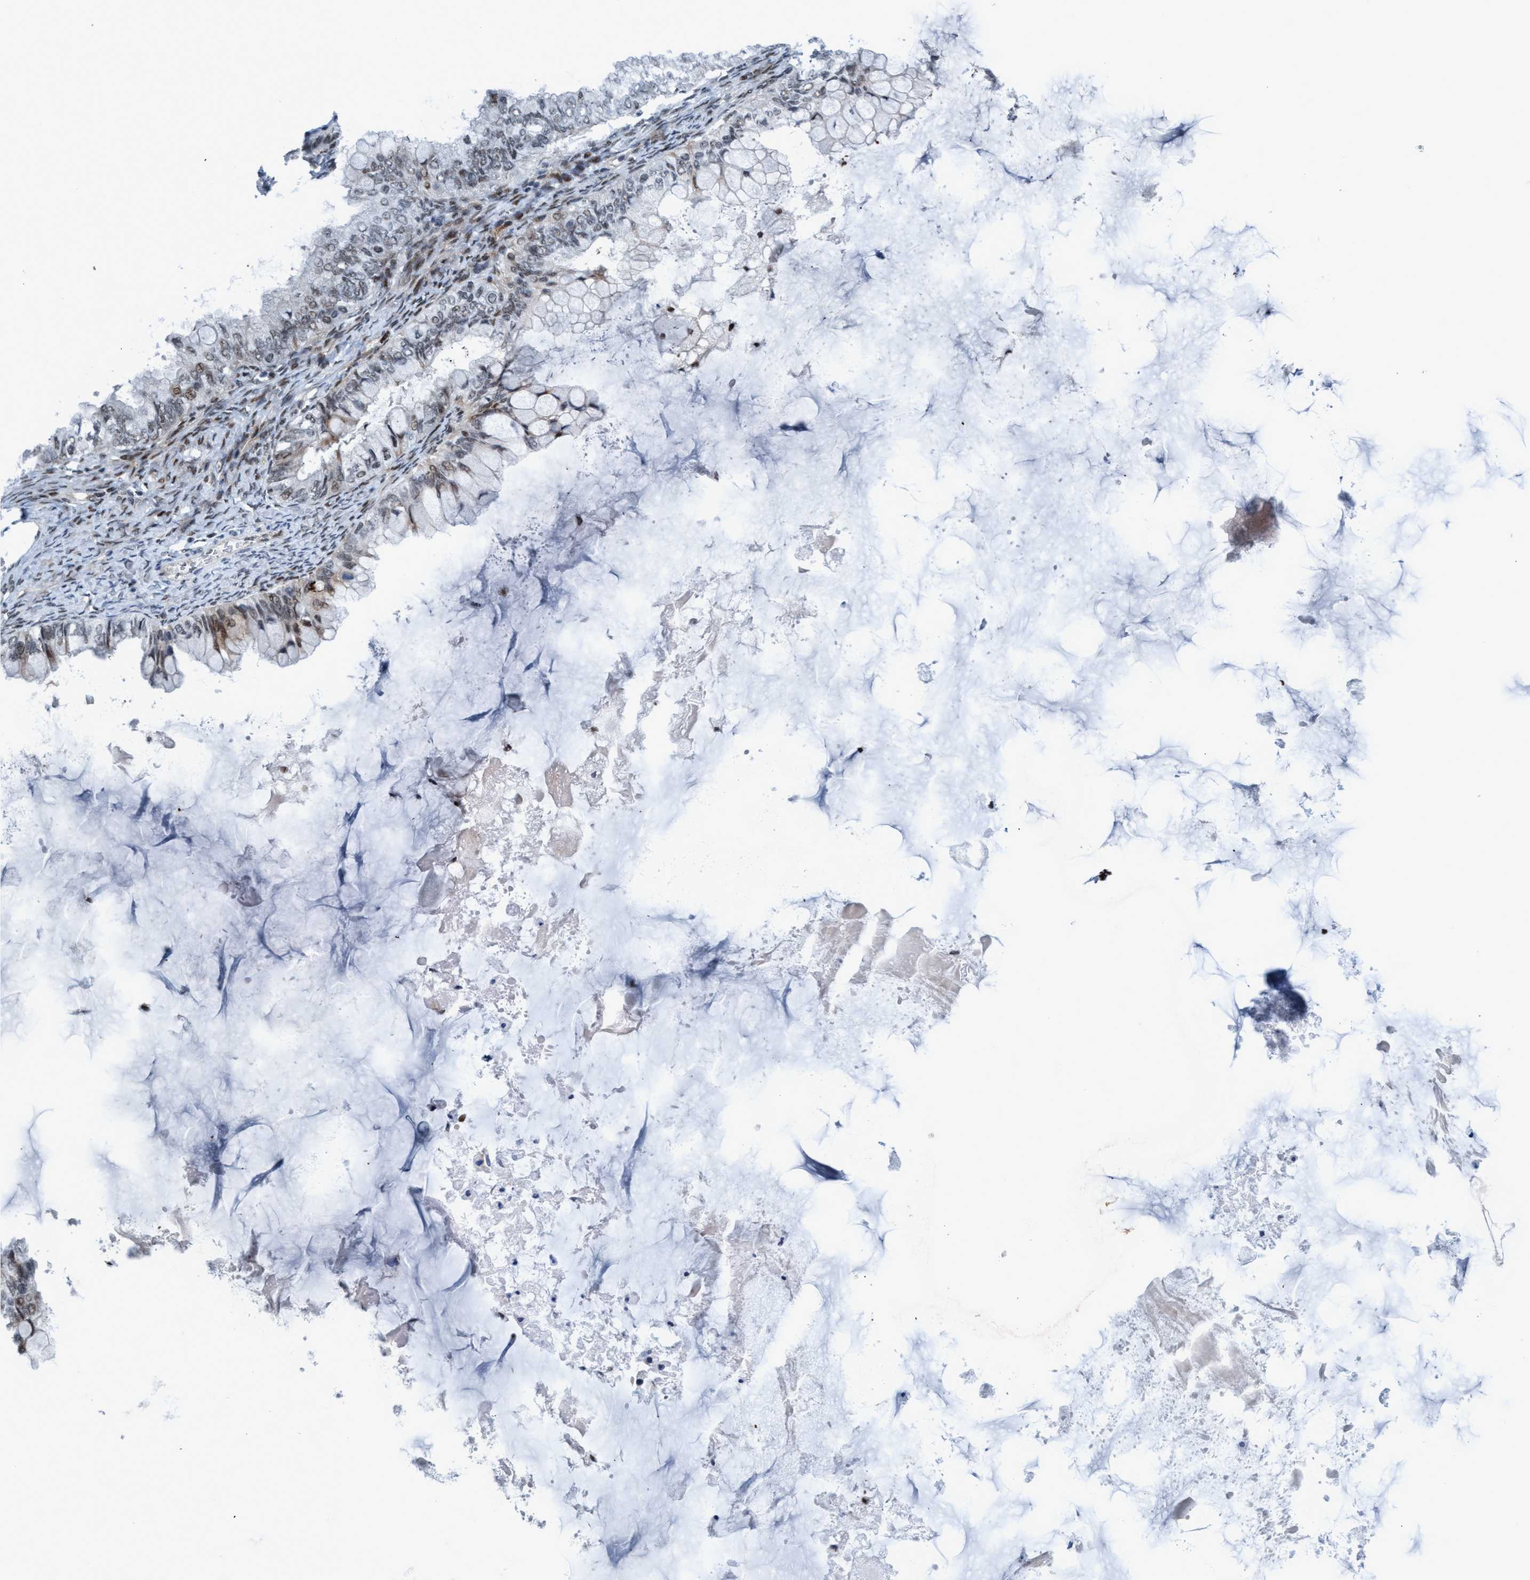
{"staining": {"intensity": "weak", "quantity": "<25%", "location": "cytoplasmic/membranous,nuclear"}, "tissue": "ovarian cancer", "cell_type": "Tumor cells", "image_type": "cancer", "snomed": [{"axis": "morphology", "description": "Cystadenocarcinoma, mucinous, NOS"}, {"axis": "topography", "description": "Ovary"}], "caption": "This image is of ovarian cancer stained with immunohistochemistry to label a protein in brown with the nuclei are counter-stained blue. There is no positivity in tumor cells.", "gene": "CWC27", "patient": {"sex": "female", "age": 80}}